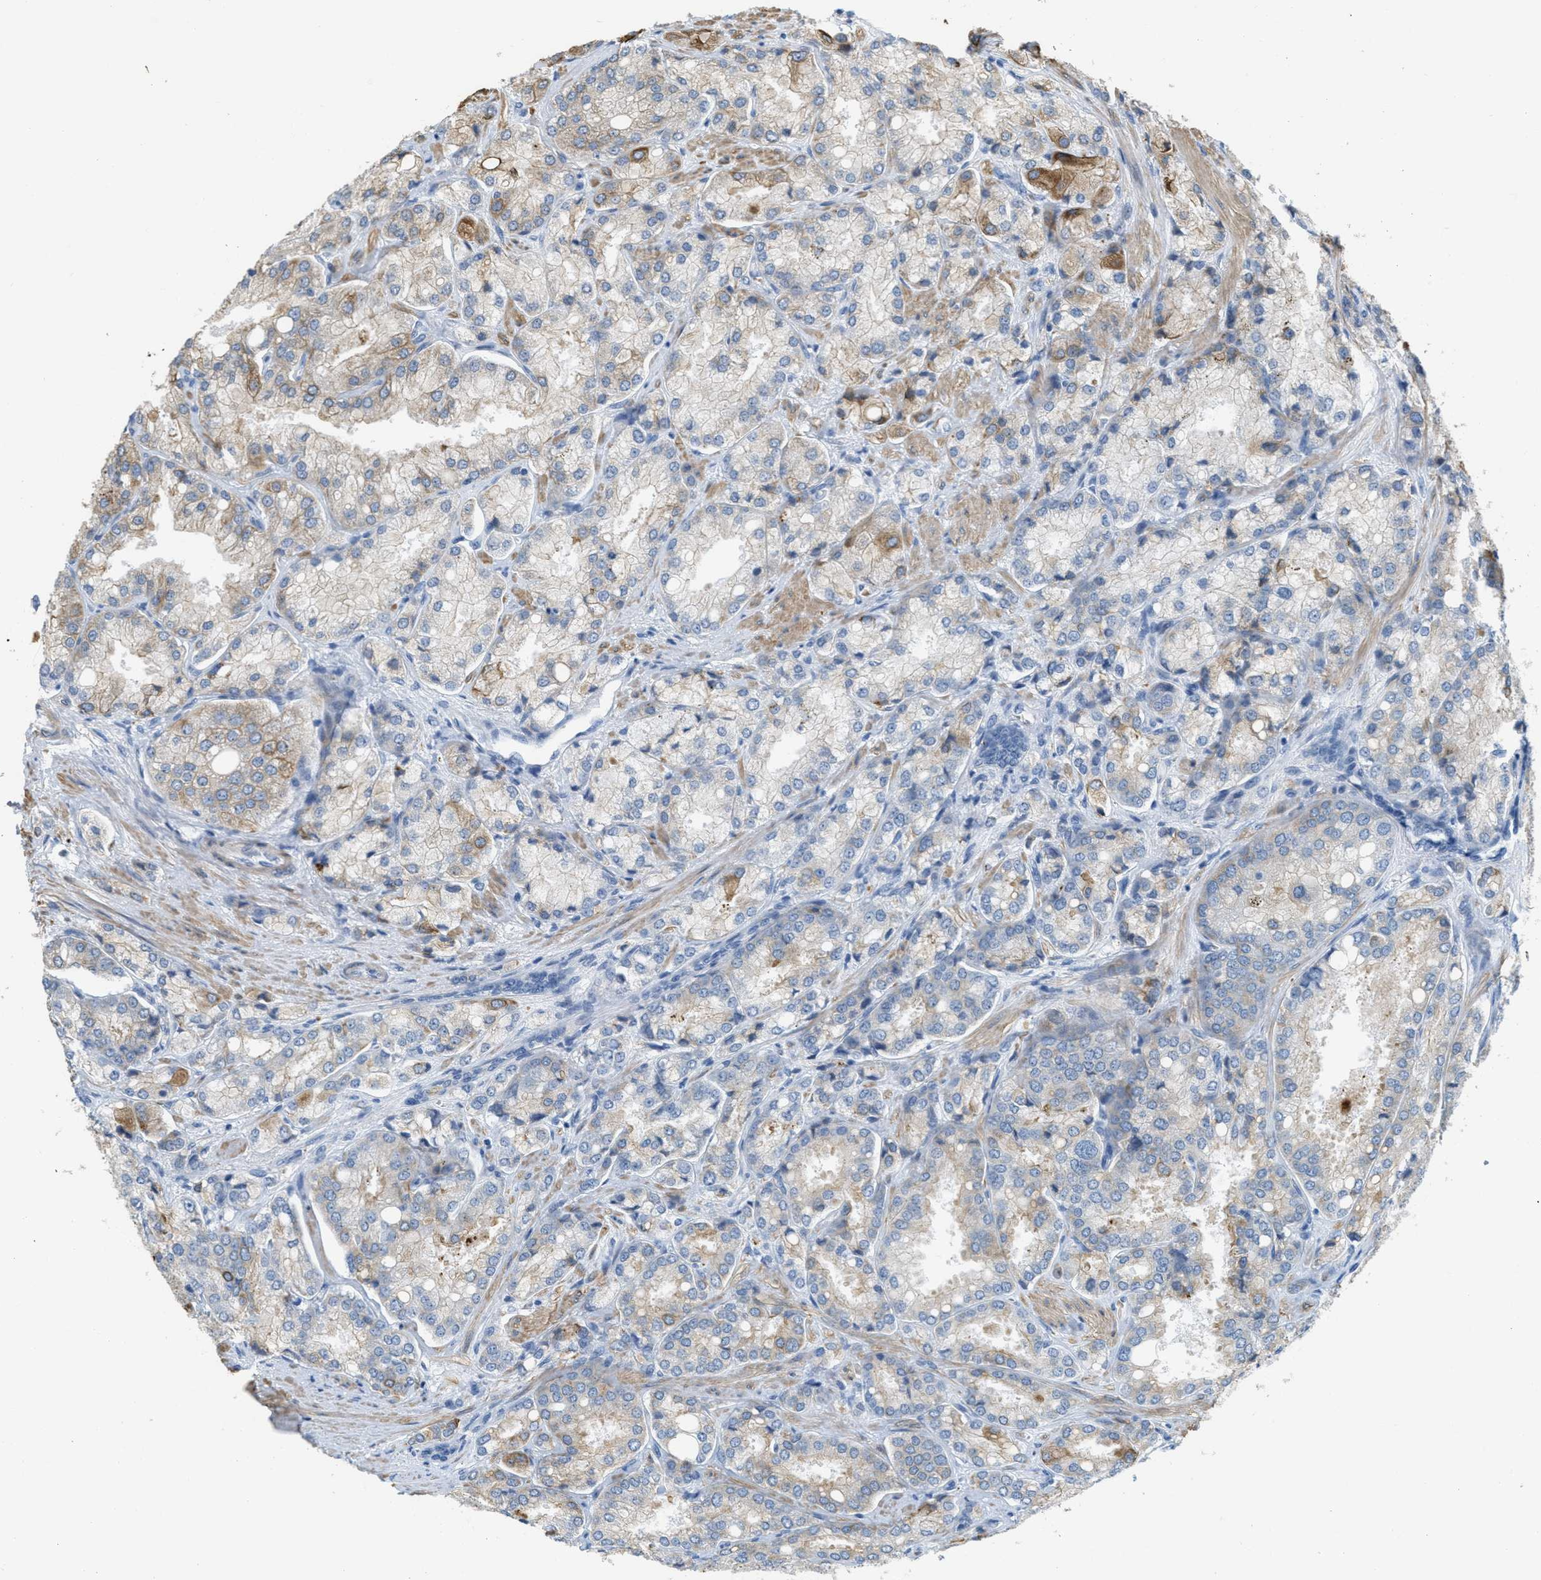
{"staining": {"intensity": "moderate", "quantity": "<25%", "location": "cytoplasmic/membranous"}, "tissue": "prostate cancer", "cell_type": "Tumor cells", "image_type": "cancer", "snomed": [{"axis": "morphology", "description": "Adenocarcinoma, High grade"}, {"axis": "topography", "description": "Prostate"}], "caption": "Tumor cells demonstrate low levels of moderate cytoplasmic/membranous staining in about <25% of cells in adenocarcinoma (high-grade) (prostate).", "gene": "MRS2", "patient": {"sex": "male", "age": 50}}